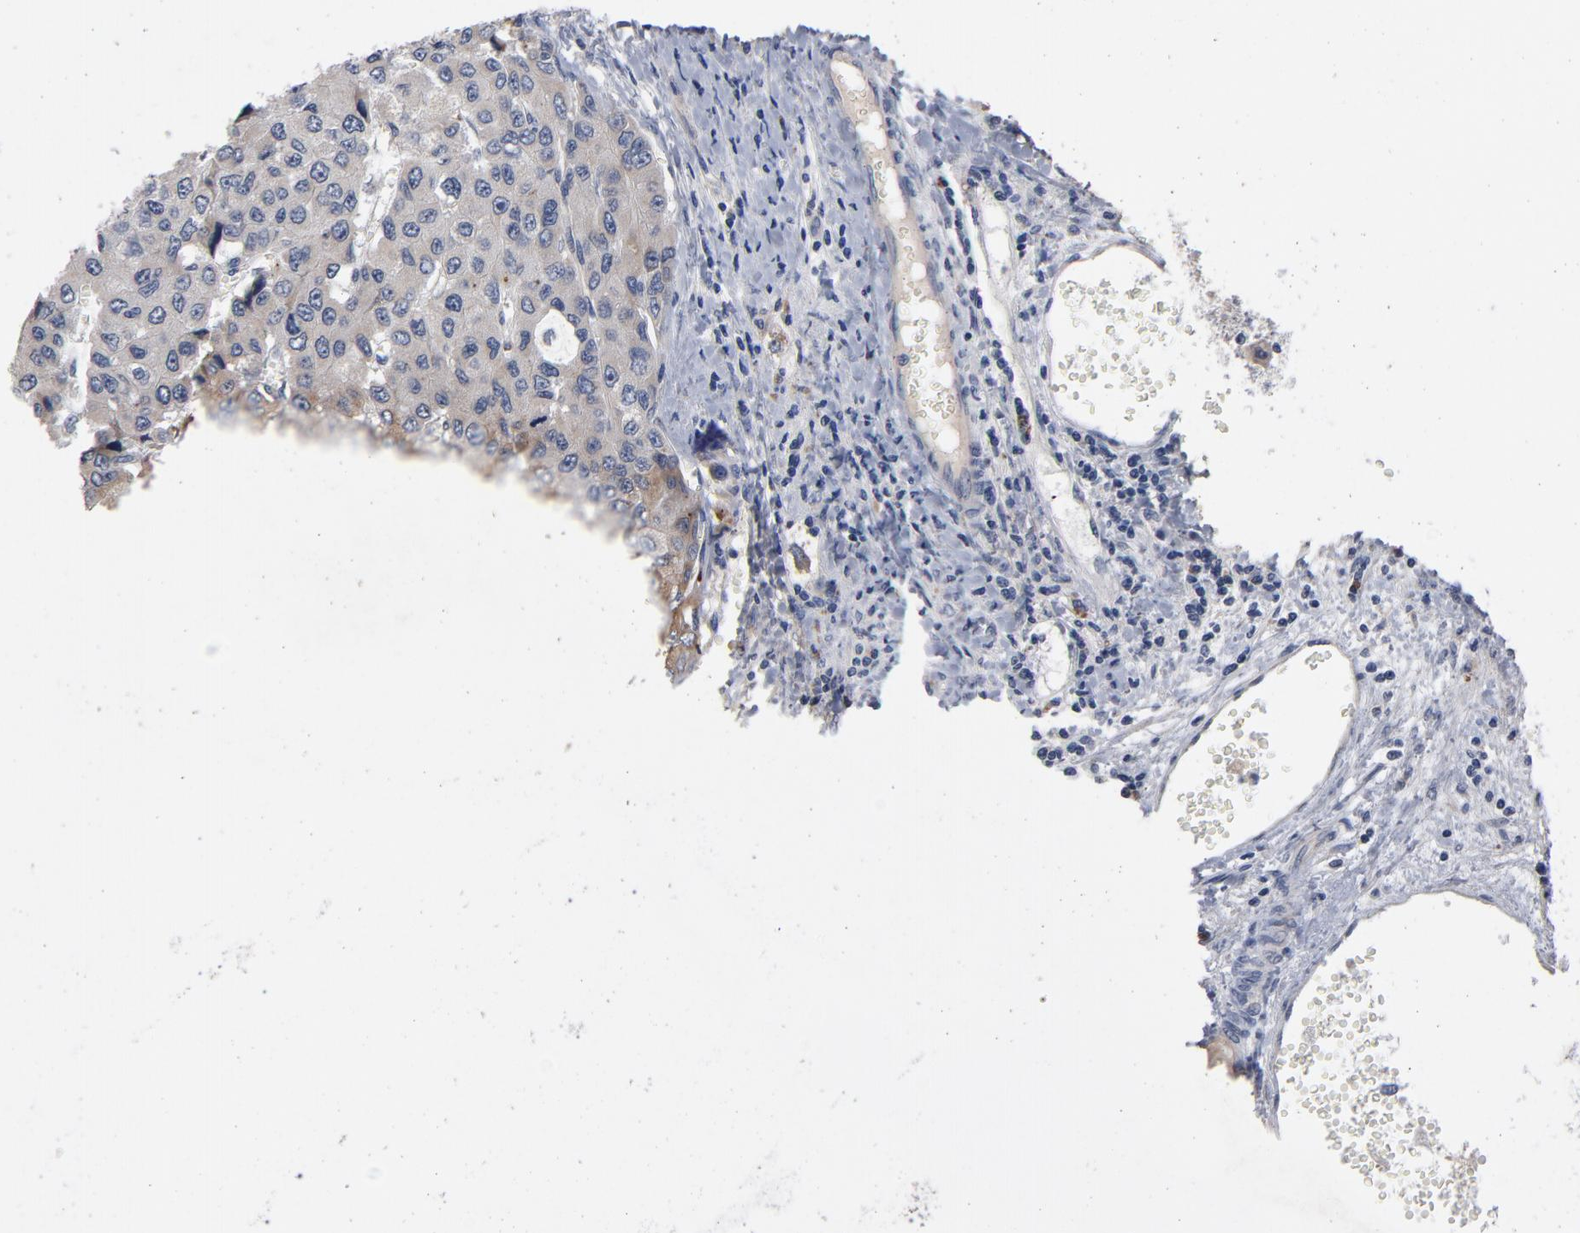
{"staining": {"intensity": "weak", "quantity": "25%-75%", "location": "cytoplasmic/membranous"}, "tissue": "liver cancer", "cell_type": "Tumor cells", "image_type": "cancer", "snomed": [{"axis": "morphology", "description": "Carcinoma, Hepatocellular, NOS"}, {"axis": "topography", "description": "Liver"}], "caption": "Approximately 25%-75% of tumor cells in liver cancer (hepatocellular carcinoma) show weak cytoplasmic/membranous protein staining as visualized by brown immunohistochemical staining.", "gene": "CCDC134", "patient": {"sex": "female", "age": 66}}